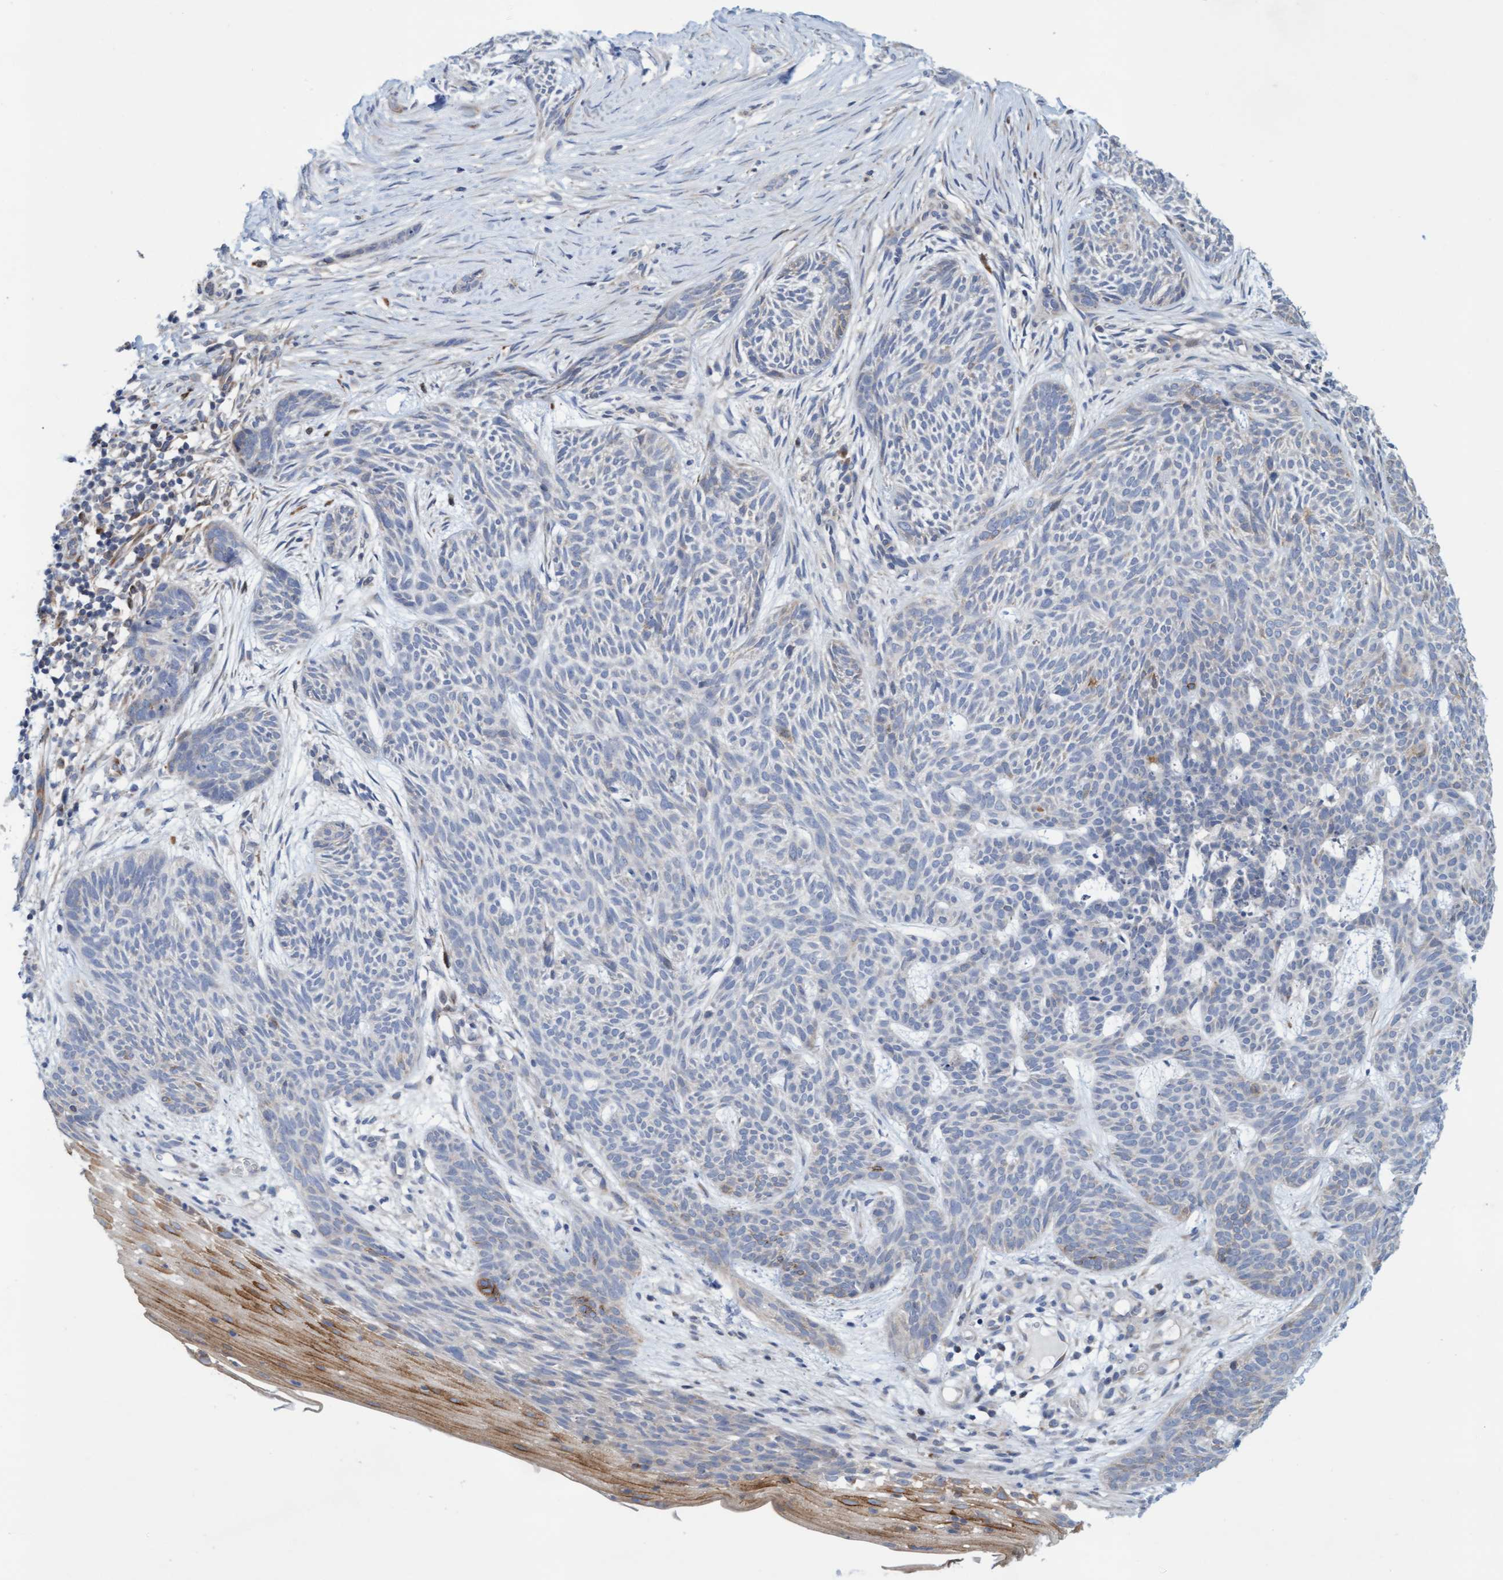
{"staining": {"intensity": "negative", "quantity": "none", "location": "none"}, "tissue": "skin cancer", "cell_type": "Tumor cells", "image_type": "cancer", "snomed": [{"axis": "morphology", "description": "Basal cell carcinoma"}, {"axis": "topography", "description": "Skin"}], "caption": "The IHC image has no significant expression in tumor cells of skin cancer tissue.", "gene": "SLC28A3", "patient": {"sex": "female", "age": 59}}